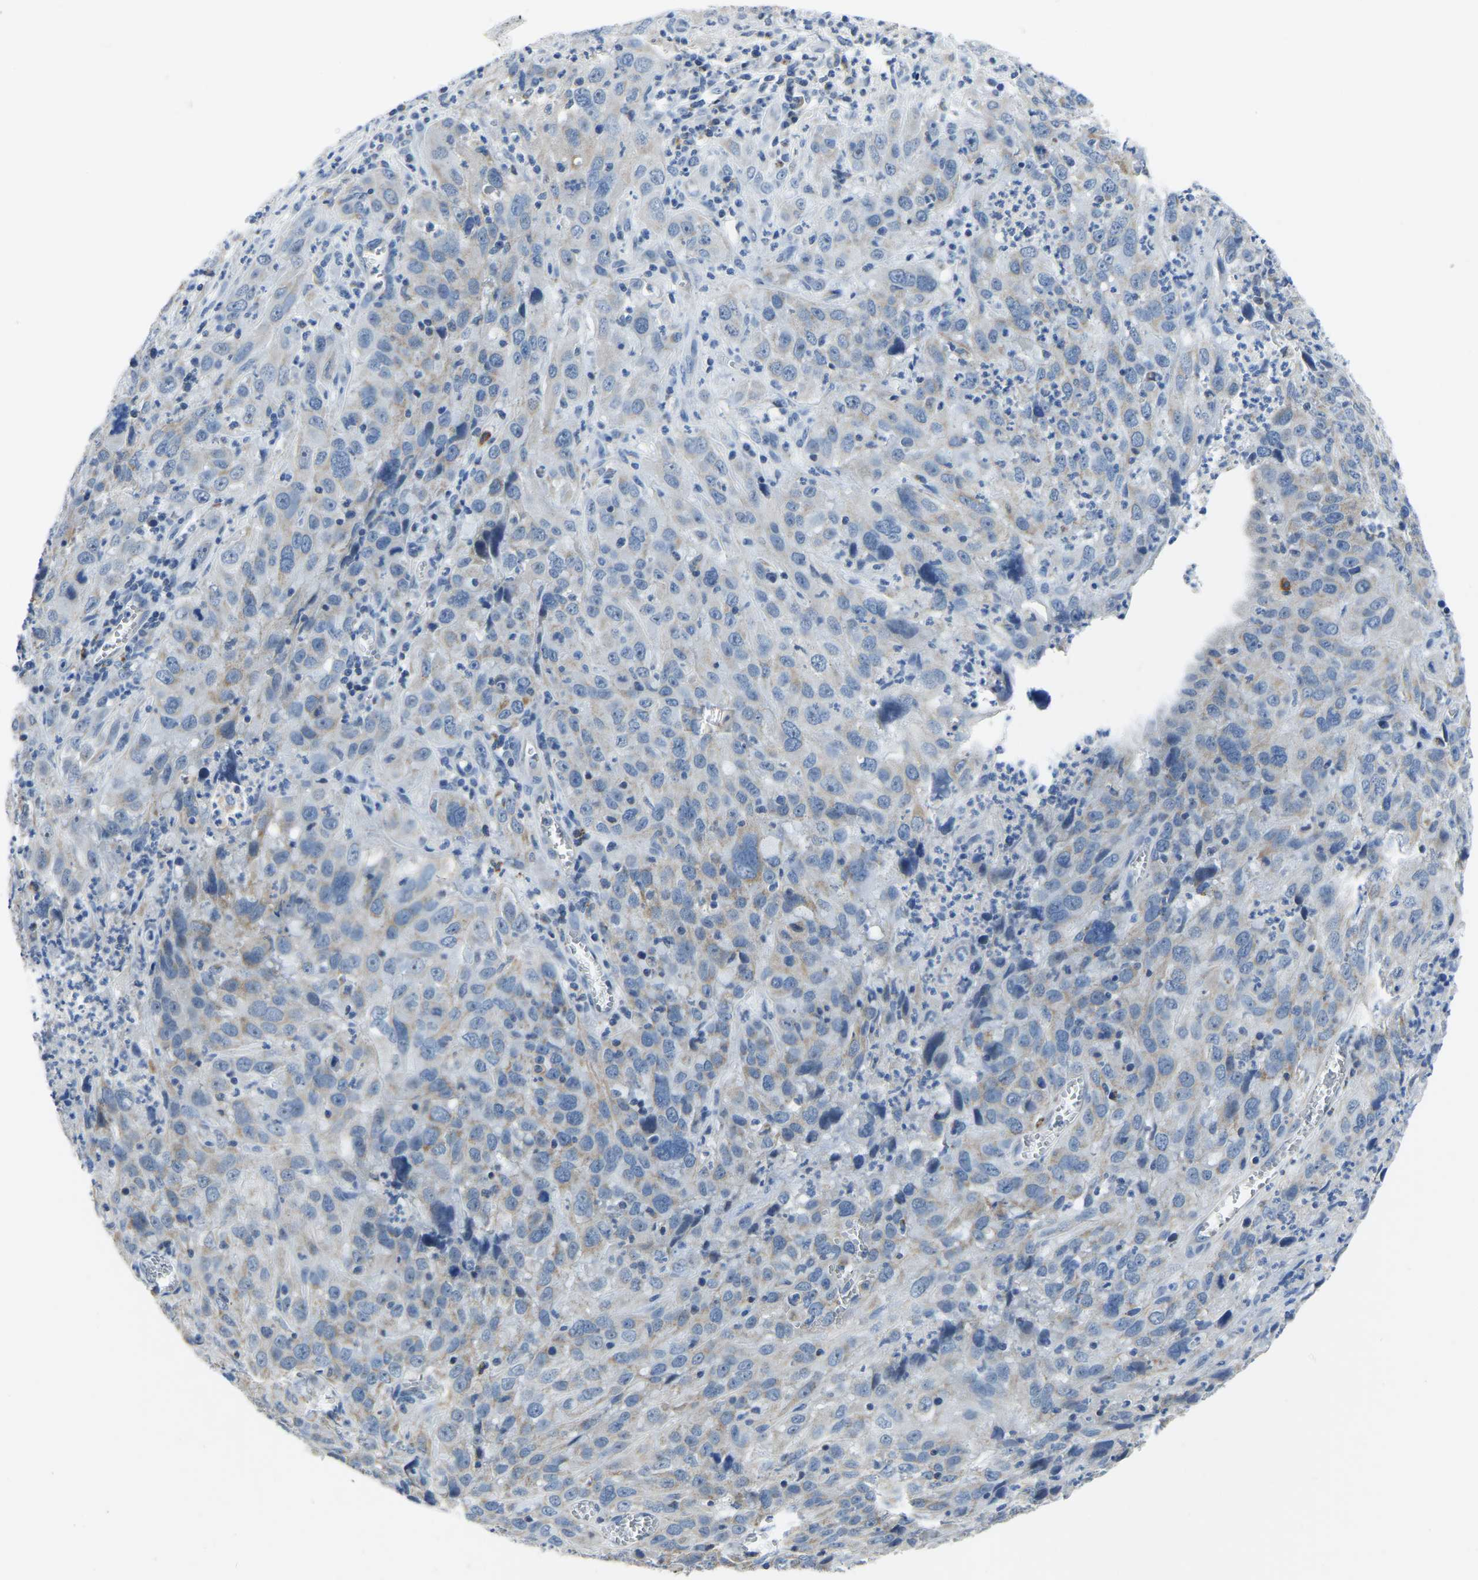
{"staining": {"intensity": "negative", "quantity": "none", "location": "none"}, "tissue": "cervical cancer", "cell_type": "Tumor cells", "image_type": "cancer", "snomed": [{"axis": "morphology", "description": "Squamous cell carcinoma, NOS"}, {"axis": "topography", "description": "Cervix"}], "caption": "A photomicrograph of squamous cell carcinoma (cervical) stained for a protein reveals no brown staining in tumor cells. The staining was performed using DAB to visualize the protein expression in brown, while the nuclei were stained in blue with hematoxylin (Magnification: 20x).", "gene": "ETFA", "patient": {"sex": "female", "age": 32}}